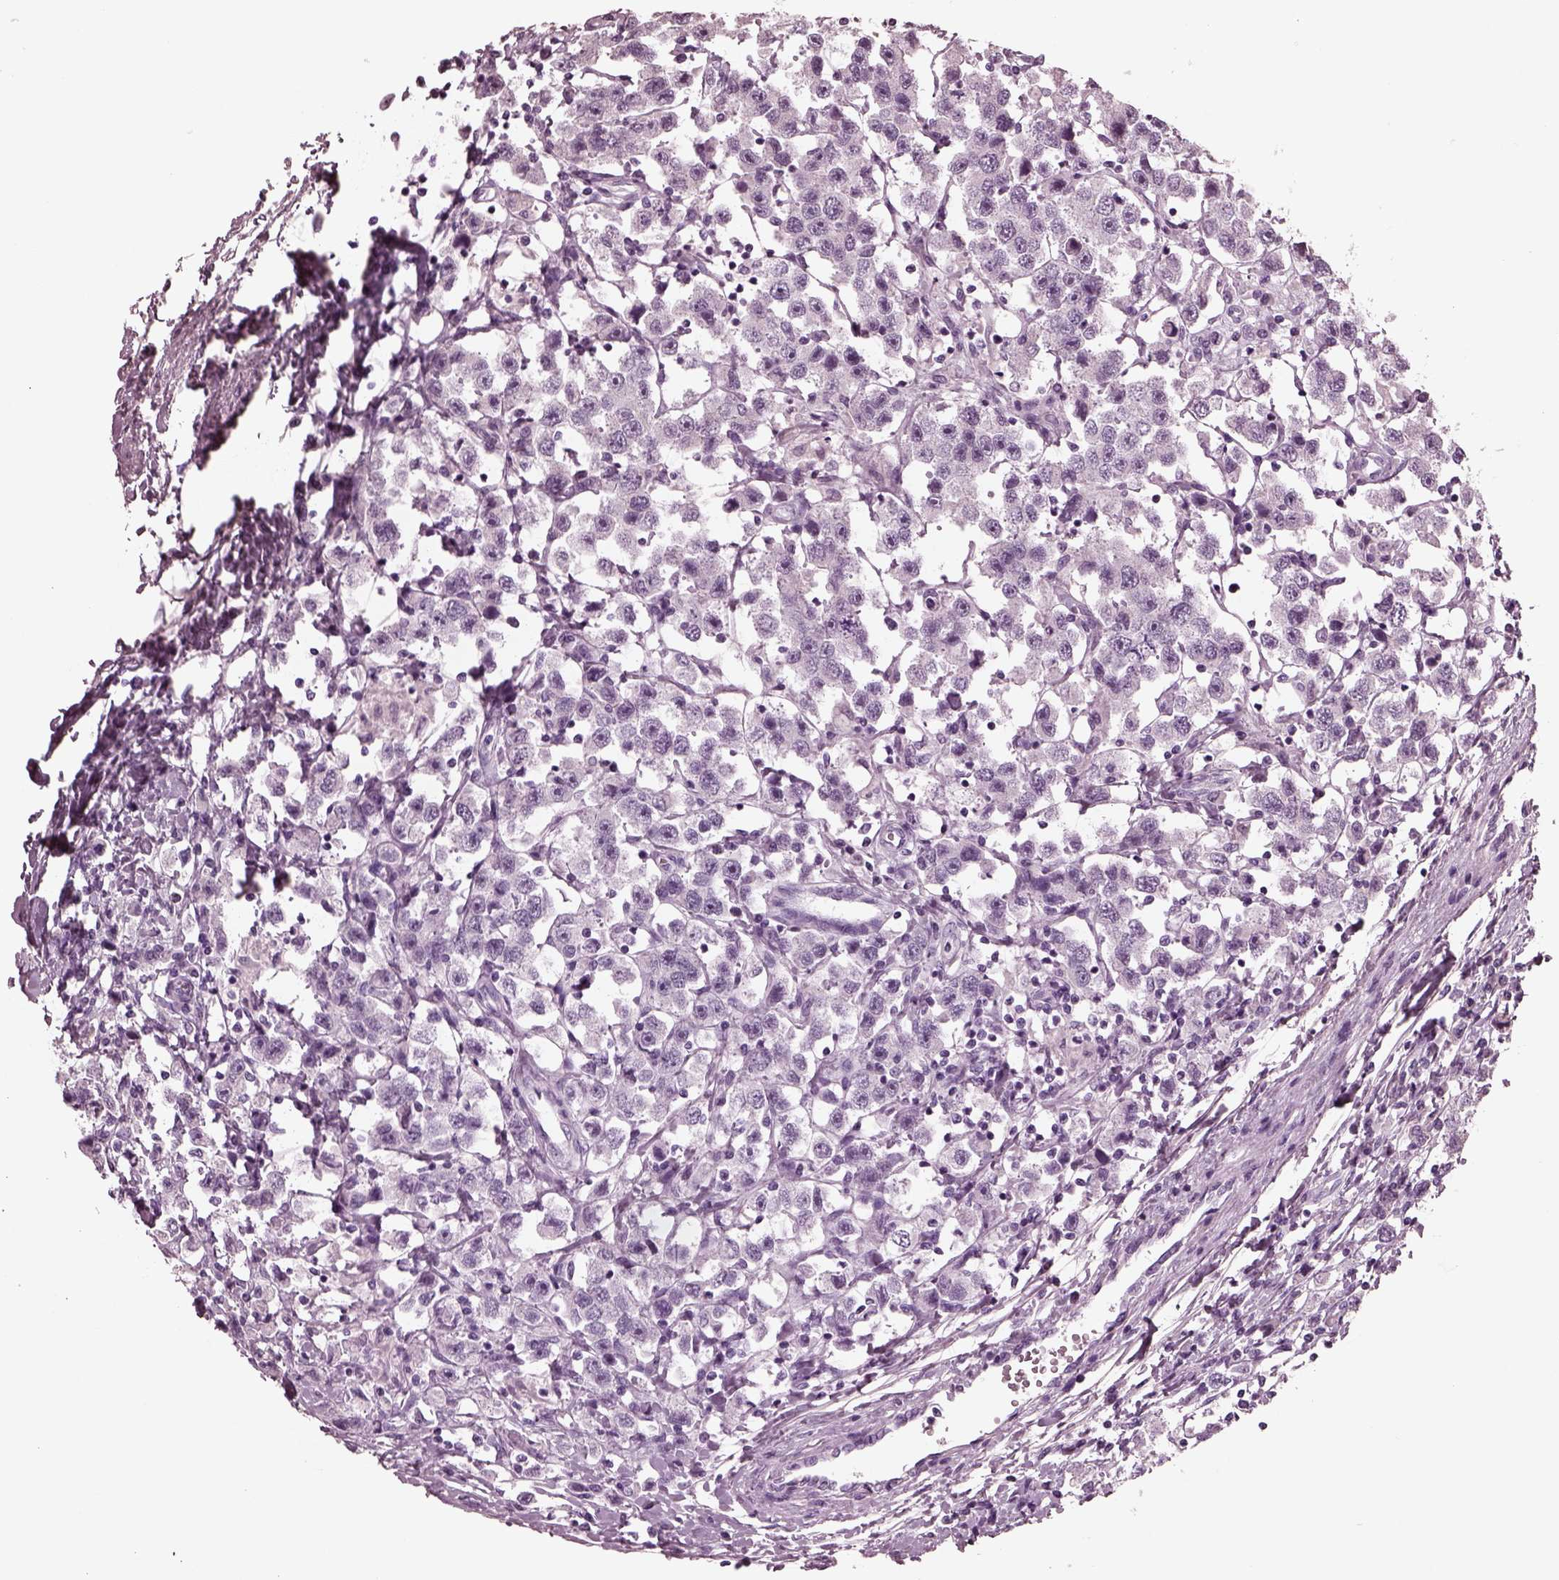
{"staining": {"intensity": "negative", "quantity": "none", "location": "none"}, "tissue": "testis cancer", "cell_type": "Tumor cells", "image_type": "cancer", "snomed": [{"axis": "morphology", "description": "Seminoma, NOS"}, {"axis": "topography", "description": "Testis"}], "caption": "The histopathology image displays no staining of tumor cells in testis cancer. The staining was performed using DAB (3,3'-diaminobenzidine) to visualize the protein expression in brown, while the nuclei were stained in blue with hematoxylin (Magnification: 20x).", "gene": "MIB2", "patient": {"sex": "male", "age": 45}}